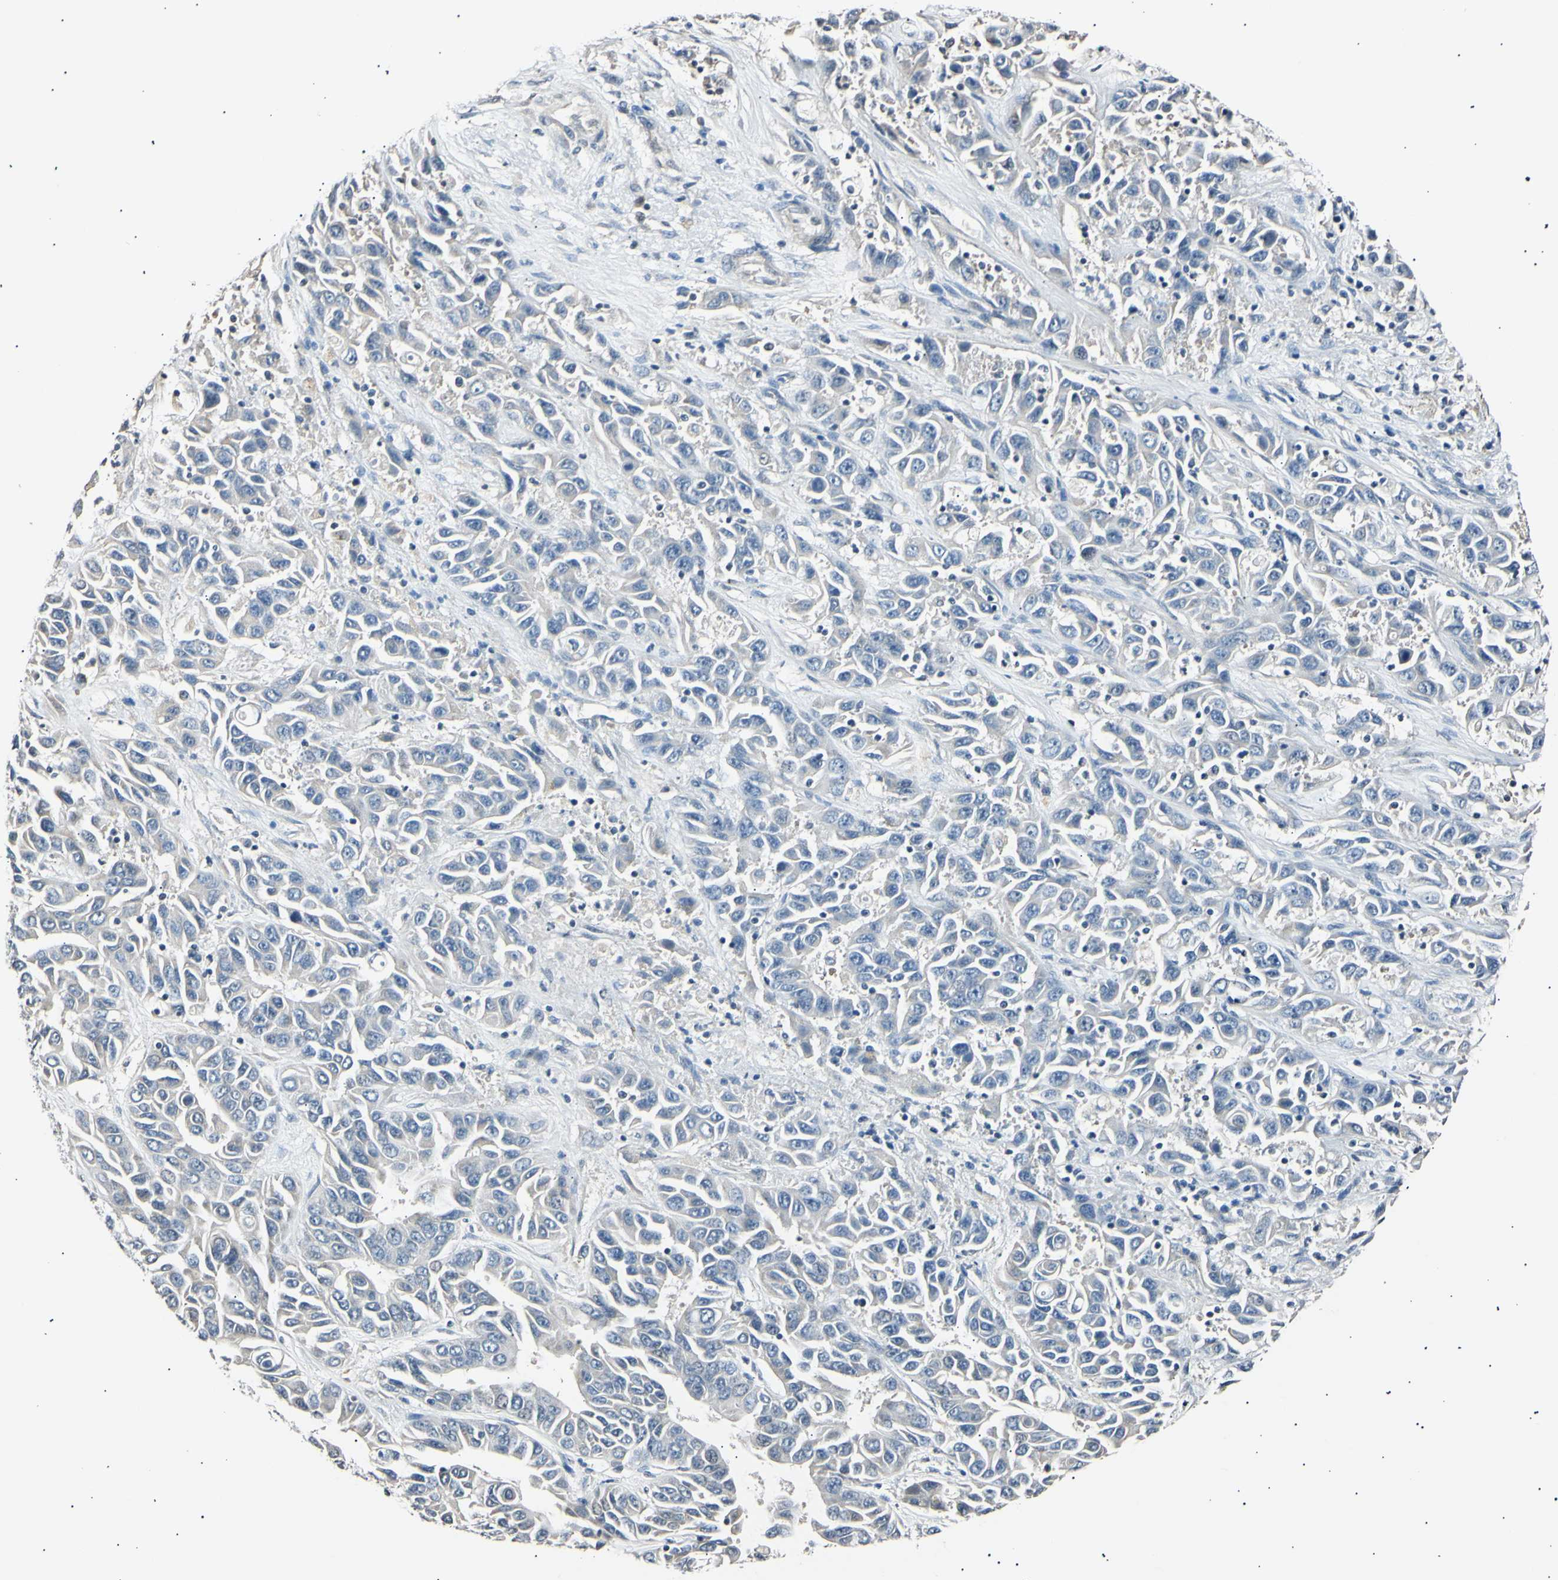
{"staining": {"intensity": "negative", "quantity": "none", "location": "none"}, "tissue": "liver cancer", "cell_type": "Tumor cells", "image_type": "cancer", "snomed": [{"axis": "morphology", "description": "Cholangiocarcinoma"}, {"axis": "topography", "description": "Liver"}], "caption": "Immunohistochemistry (IHC) micrograph of human cholangiocarcinoma (liver) stained for a protein (brown), which exhibits no staining in tumor cells. (Brightfield microscopy of DAB immunohistochemistry (IHC) at high magnification).", "gene": "AK1", "patient": {"sex": "female", "age": 52}}